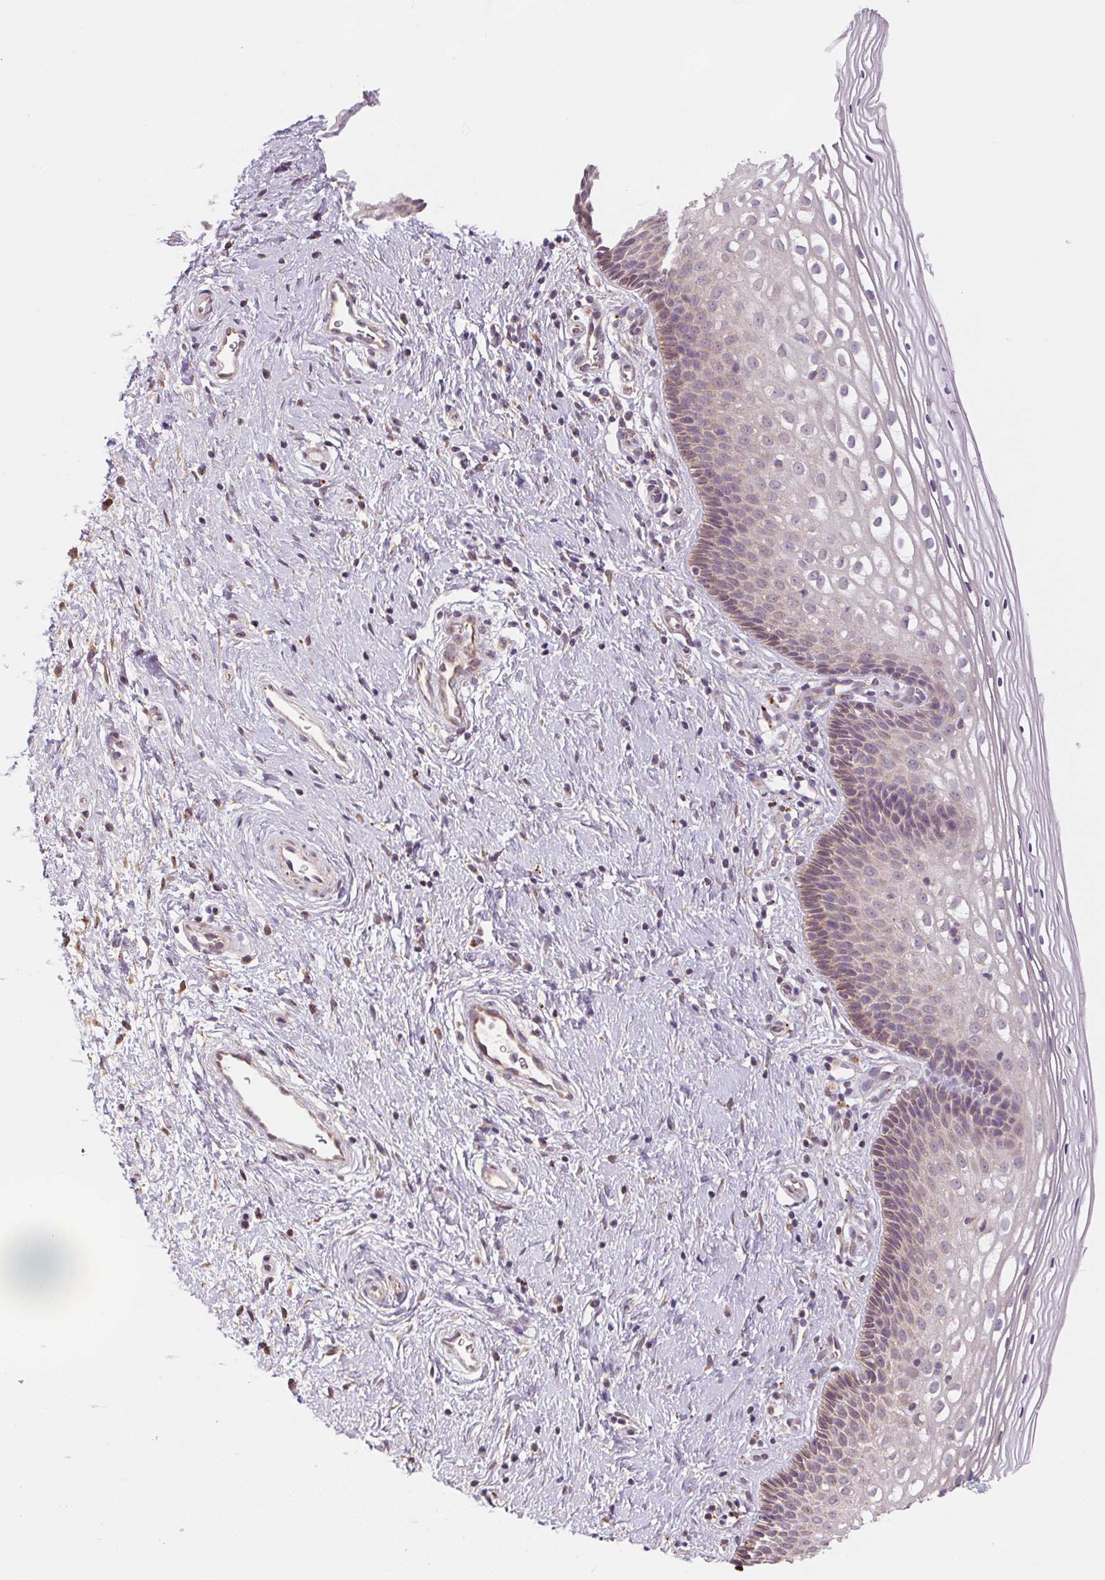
{"staining": {"intensity": "weak", "quantity": ">75%", "location": "cytoplasmic/membranous"}, "tissue": "cervix", "cell_type": "Glandular cells", "image_type": "normal", "snomed": [{"axis": "morphology", "description": "Normal tissue, NOS"}, {"axis": "topography", "description": "Cervix"}], "caption": "Cervix stained with IHC exhibits weak cytoplasmic/membranous expression in about >75% of glandular cells.", "gene": "ADH5", "patient": {"sex": "female", "age": 34}}